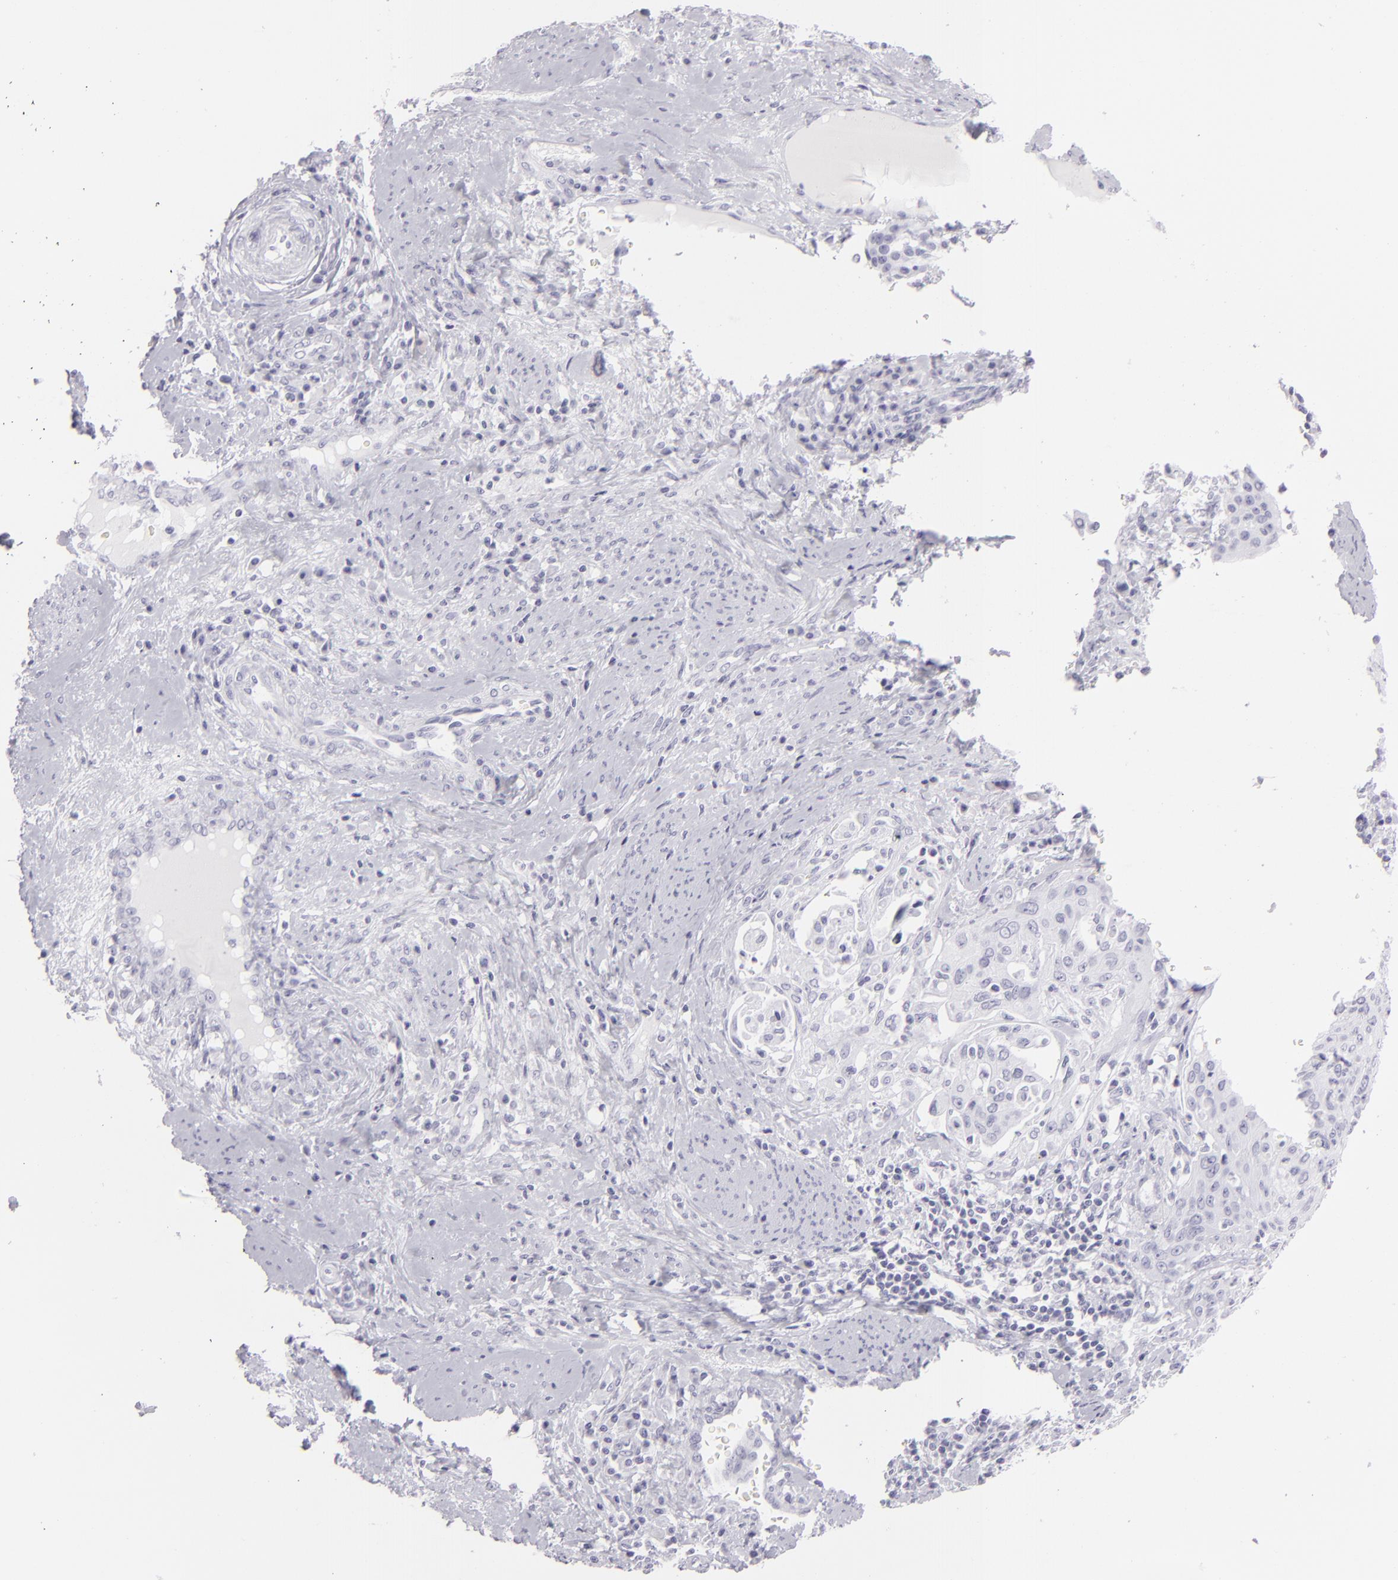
{"staining": {"intensity": "negative", "quantity": "none", "location": "none"}, "tissue": "cervical cancer", "cell_type": "Tumor cells", "image_type": "cancer", "snomed": [{"axis": "morphology", "description": "Squamous cell carcinoma, NOS"}, {"axis": "topography", "description": "Cervix"}], "caption": "There is no significant positivity in tumor cells of cervical cancer (squamous cell carcinoma).", "gene": "FLG", "patient": {"sex": "female", "age": 41}}